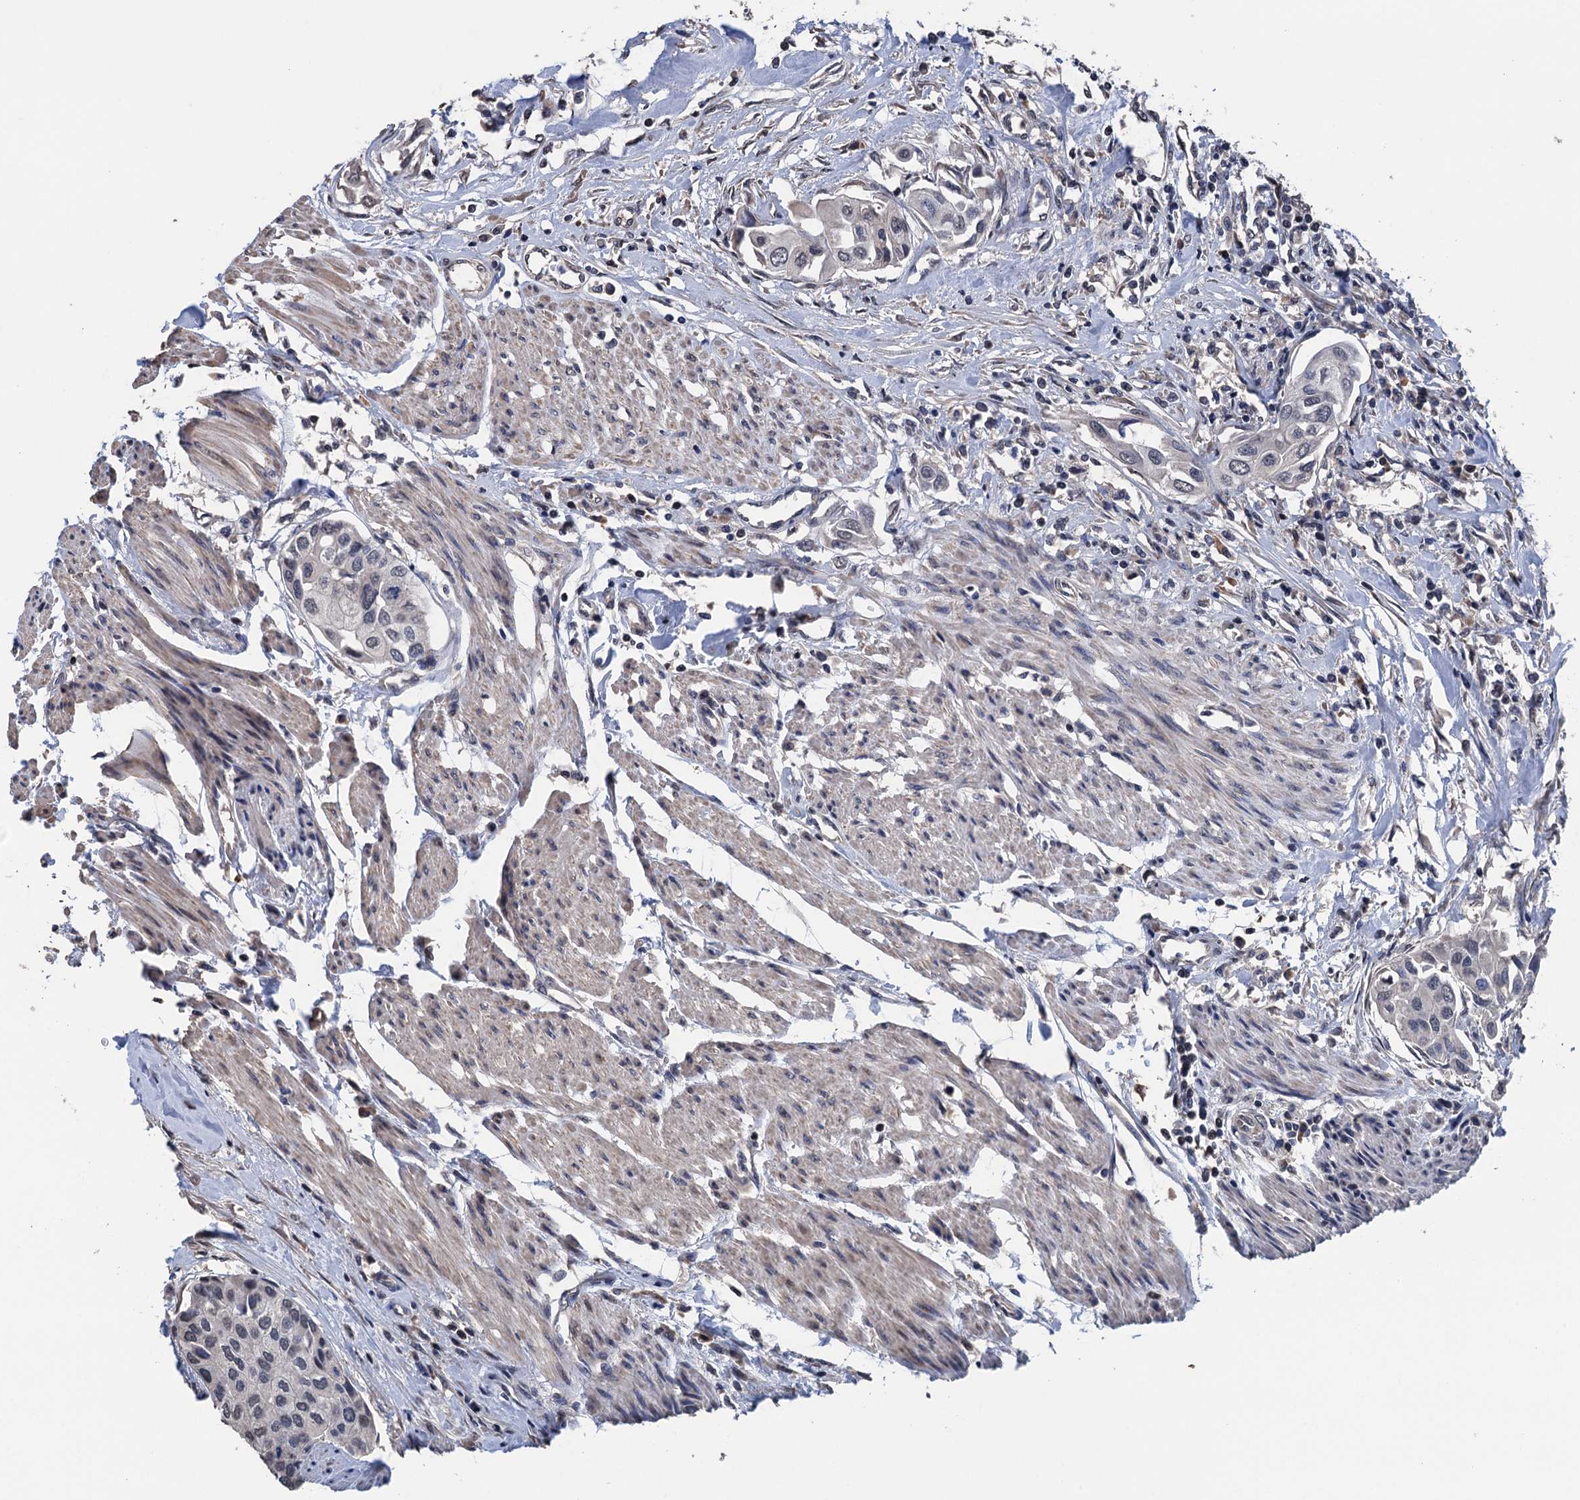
{"staining": {"intensity": "negative", "quantity": "none", "location": "none"}, "tissue": "urothelial cancer", "cell_type": "Tumor cells", "image_type": "cancer", "snomed": [{"axis": "morphology", "description": "Urothelial carcinoma, High grade"}, {"axis": "topography", "description": "Urinary bladder"}], "caption": "Tumor cells are negative for brown protein staining in urothelial cancer.", "gene": "ART5", "patient": {"sex": "male", "age": 64}}